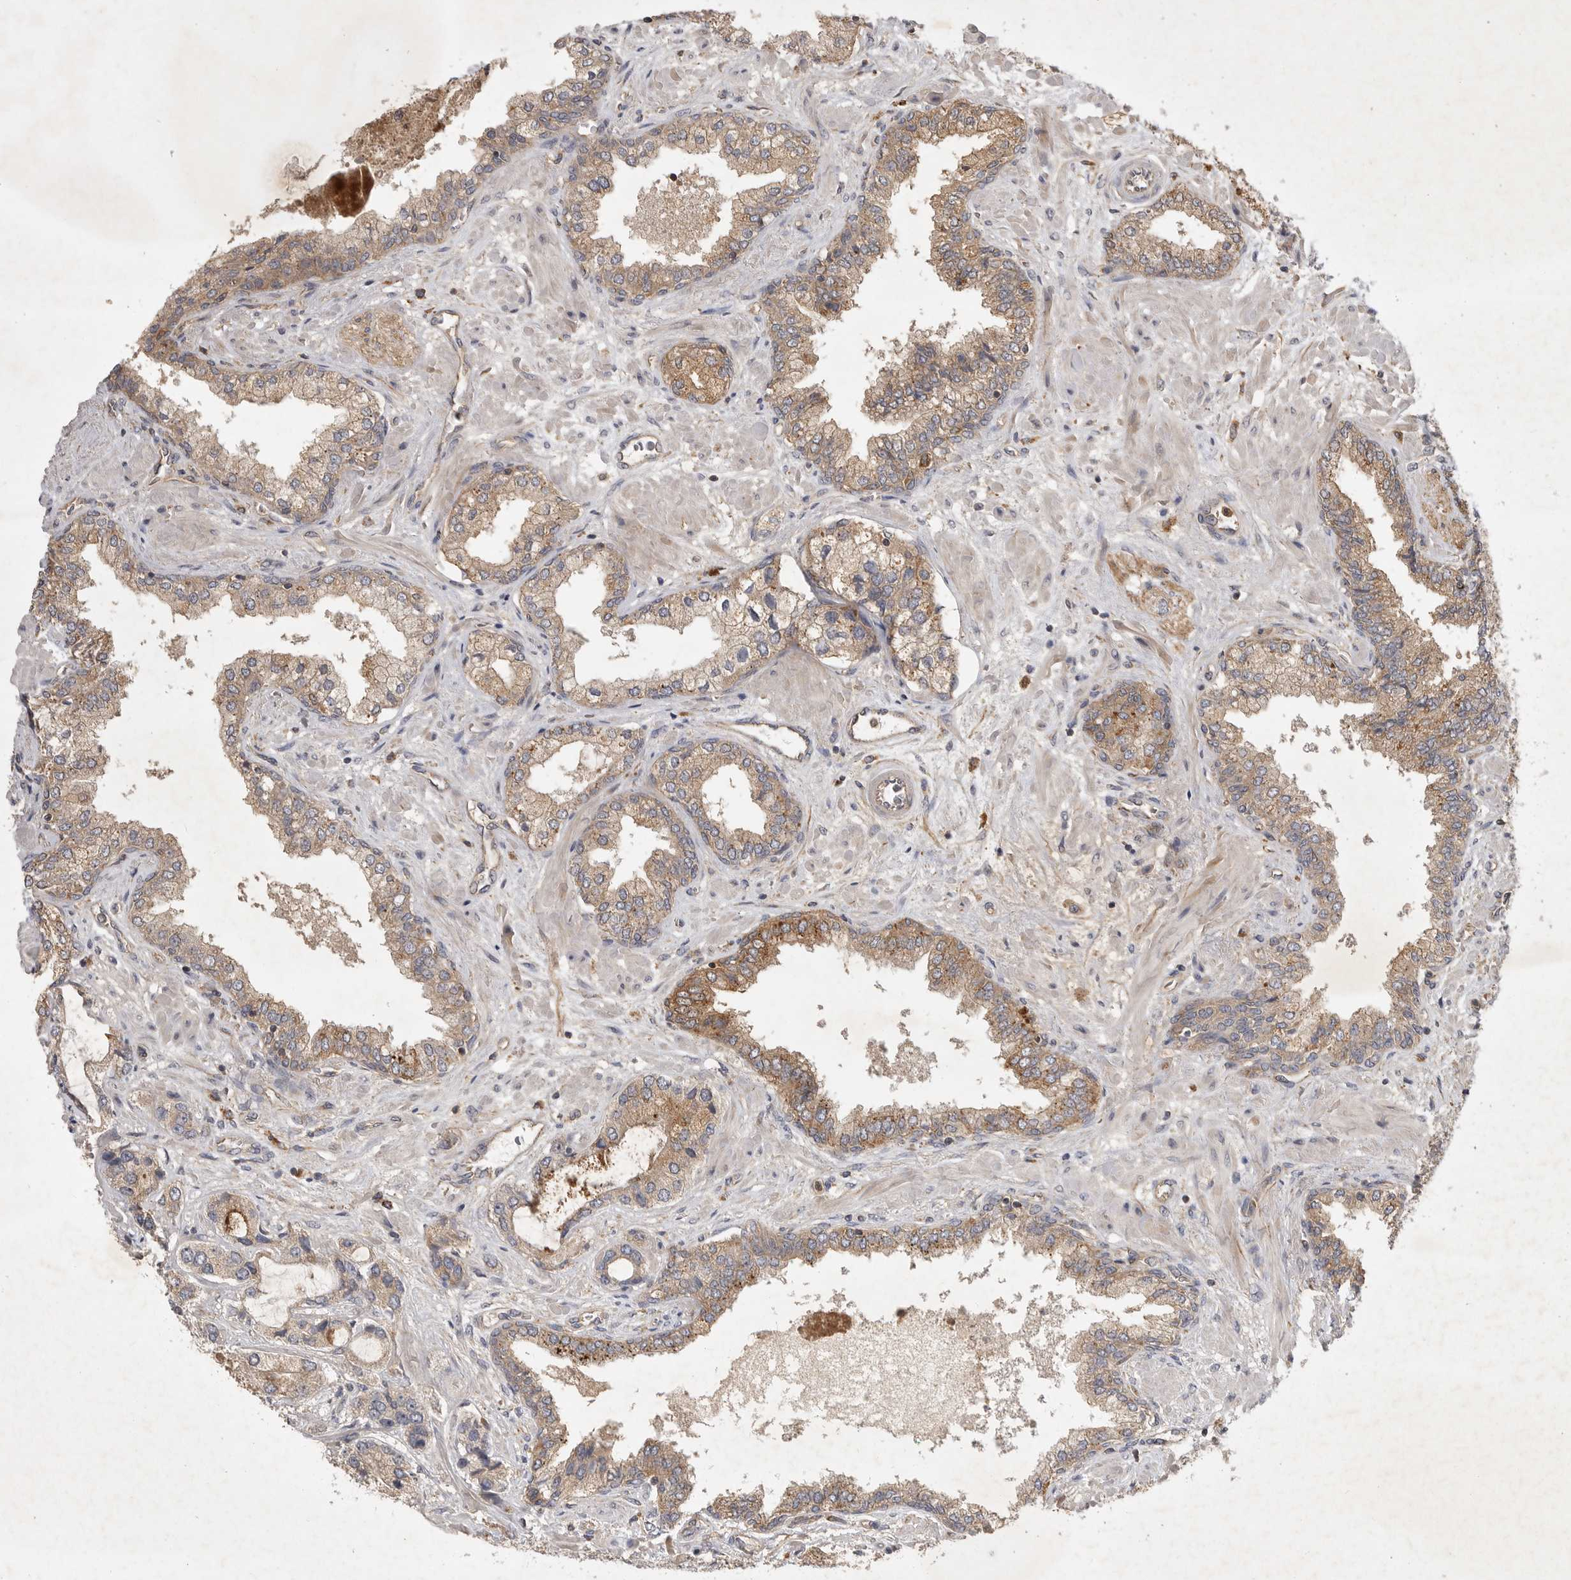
{"staining": {"intensity": "weak", "quantity": ">75%", "location": "cytoplasmic/membranous"}, "tissue": "prostate cancer", "cell_type": "Tumor cells", "image_type": "cancer", "snomed": [{"axis": "morphology", "description": "Normal tissue, NOS"}, {"axis": "morphology", "description": "Adenocarcinoma, High grade"}, {"axis": "topography", "description": "Prostate"}, {"axis": "topography", "description": "Peripheral nerve tissue"}], "caption": "Tumor cells reveal low levels of weak cytoplasmic/membranous expression in about >75% of cells in adenocarcinoma (high-grade) (prostate).", "gene": "ZNF232", "patient": {"sex": "male", "age": 59}}